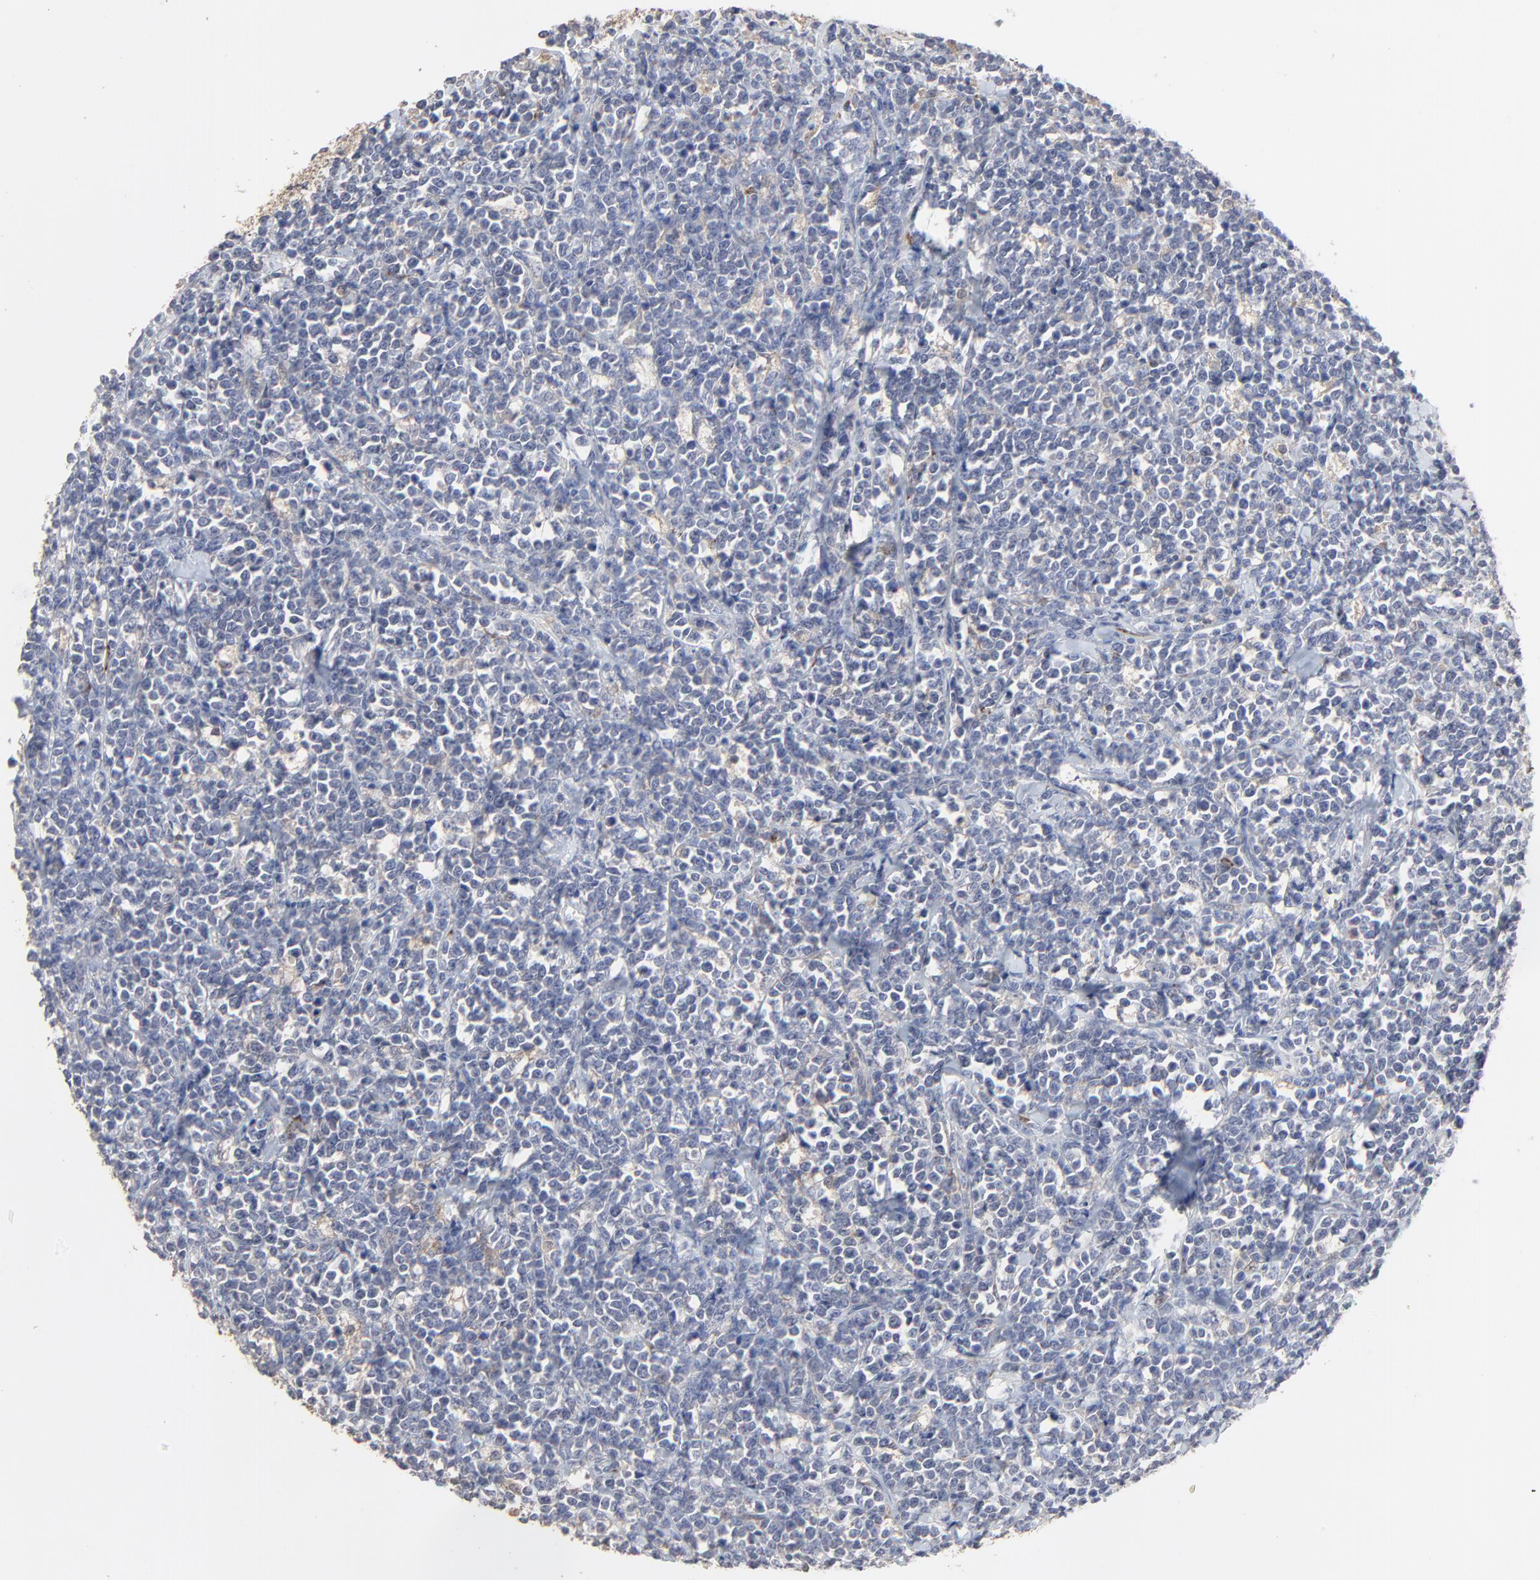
{"staining": {"intensity": "negative", "quantity": "none", "location": "none"}, "tissue": "lymphoma", "cell_type": "Tumor cells", "image_type": "cancer", "snomed": [{"axis": "morphology", "description": "Malignant lymphoma, non-Hodgkin's type, High grade"}, {"axis": "topography", "description": "Small intestine"}, {"axis": "topography", "description": "Colon"}], "caption": "Lymphoma stained for a protein using IHC exhibits no staining tumor cells.", "gene": "FANCB", "patient": {"sex": "male", "age": 8}}